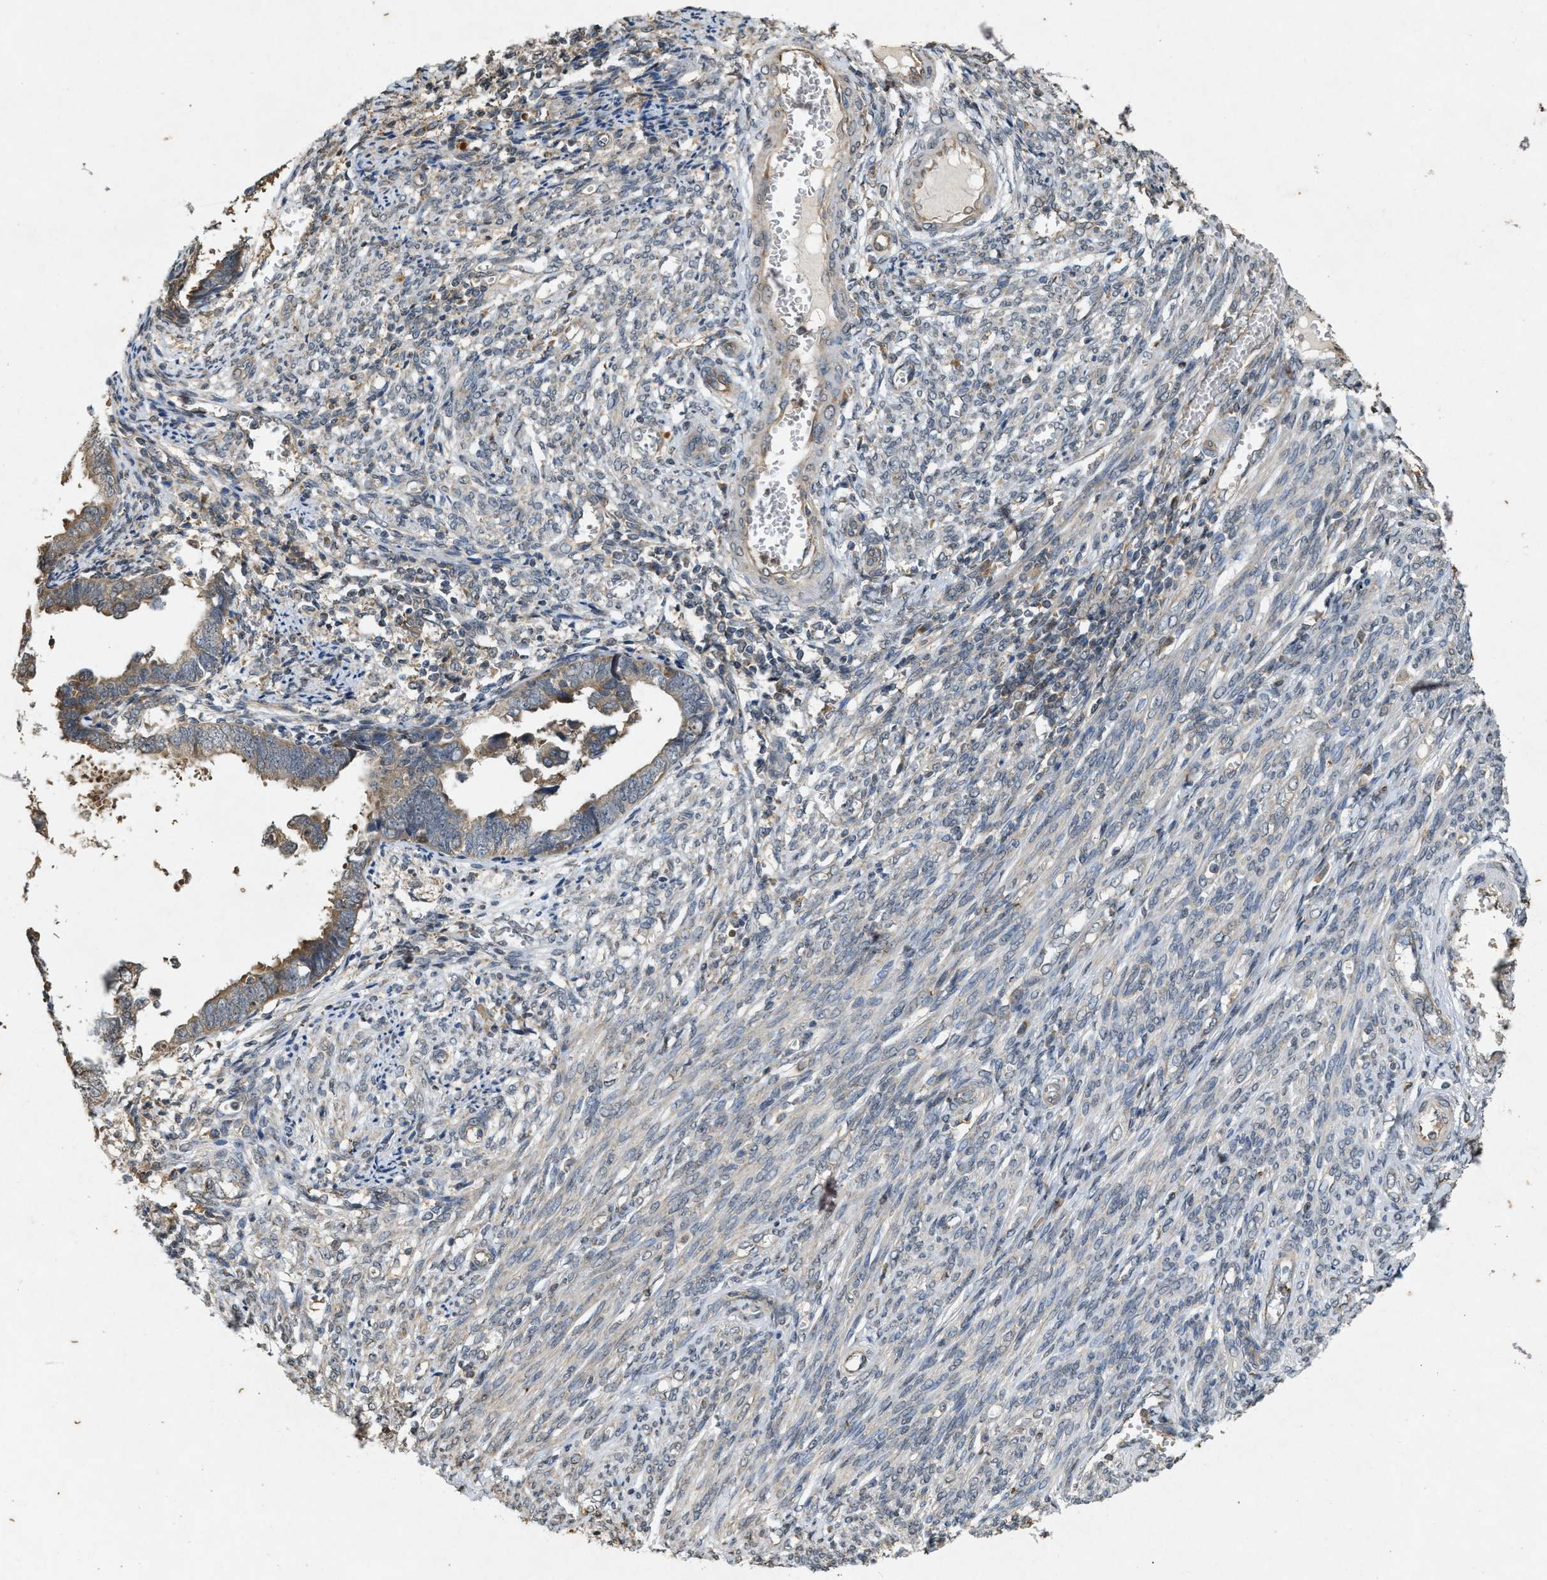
{"staining": {"intensity": "moderate", "quantity": ">75%", "location": "cytoplasmic/membranous"}, "tissue": "endometrial cancer", "cell_type": "Tumor cells", "image_type": "cancer", "snomed": [{"axis": "morphology", "description": "Adenocarcinoma, NOS"}, {"axis": "topography", "description": "Endometrium"}], "caption": "Endometrial cancer (adenocarcinoma) stained with DAB IHC demonstrates medium levels of moderate cytoplasmic/membranous positivity in about >75% of tumor cells.", "gene": "KIF21A", "patient": {"sex": "female", "age": 75}}